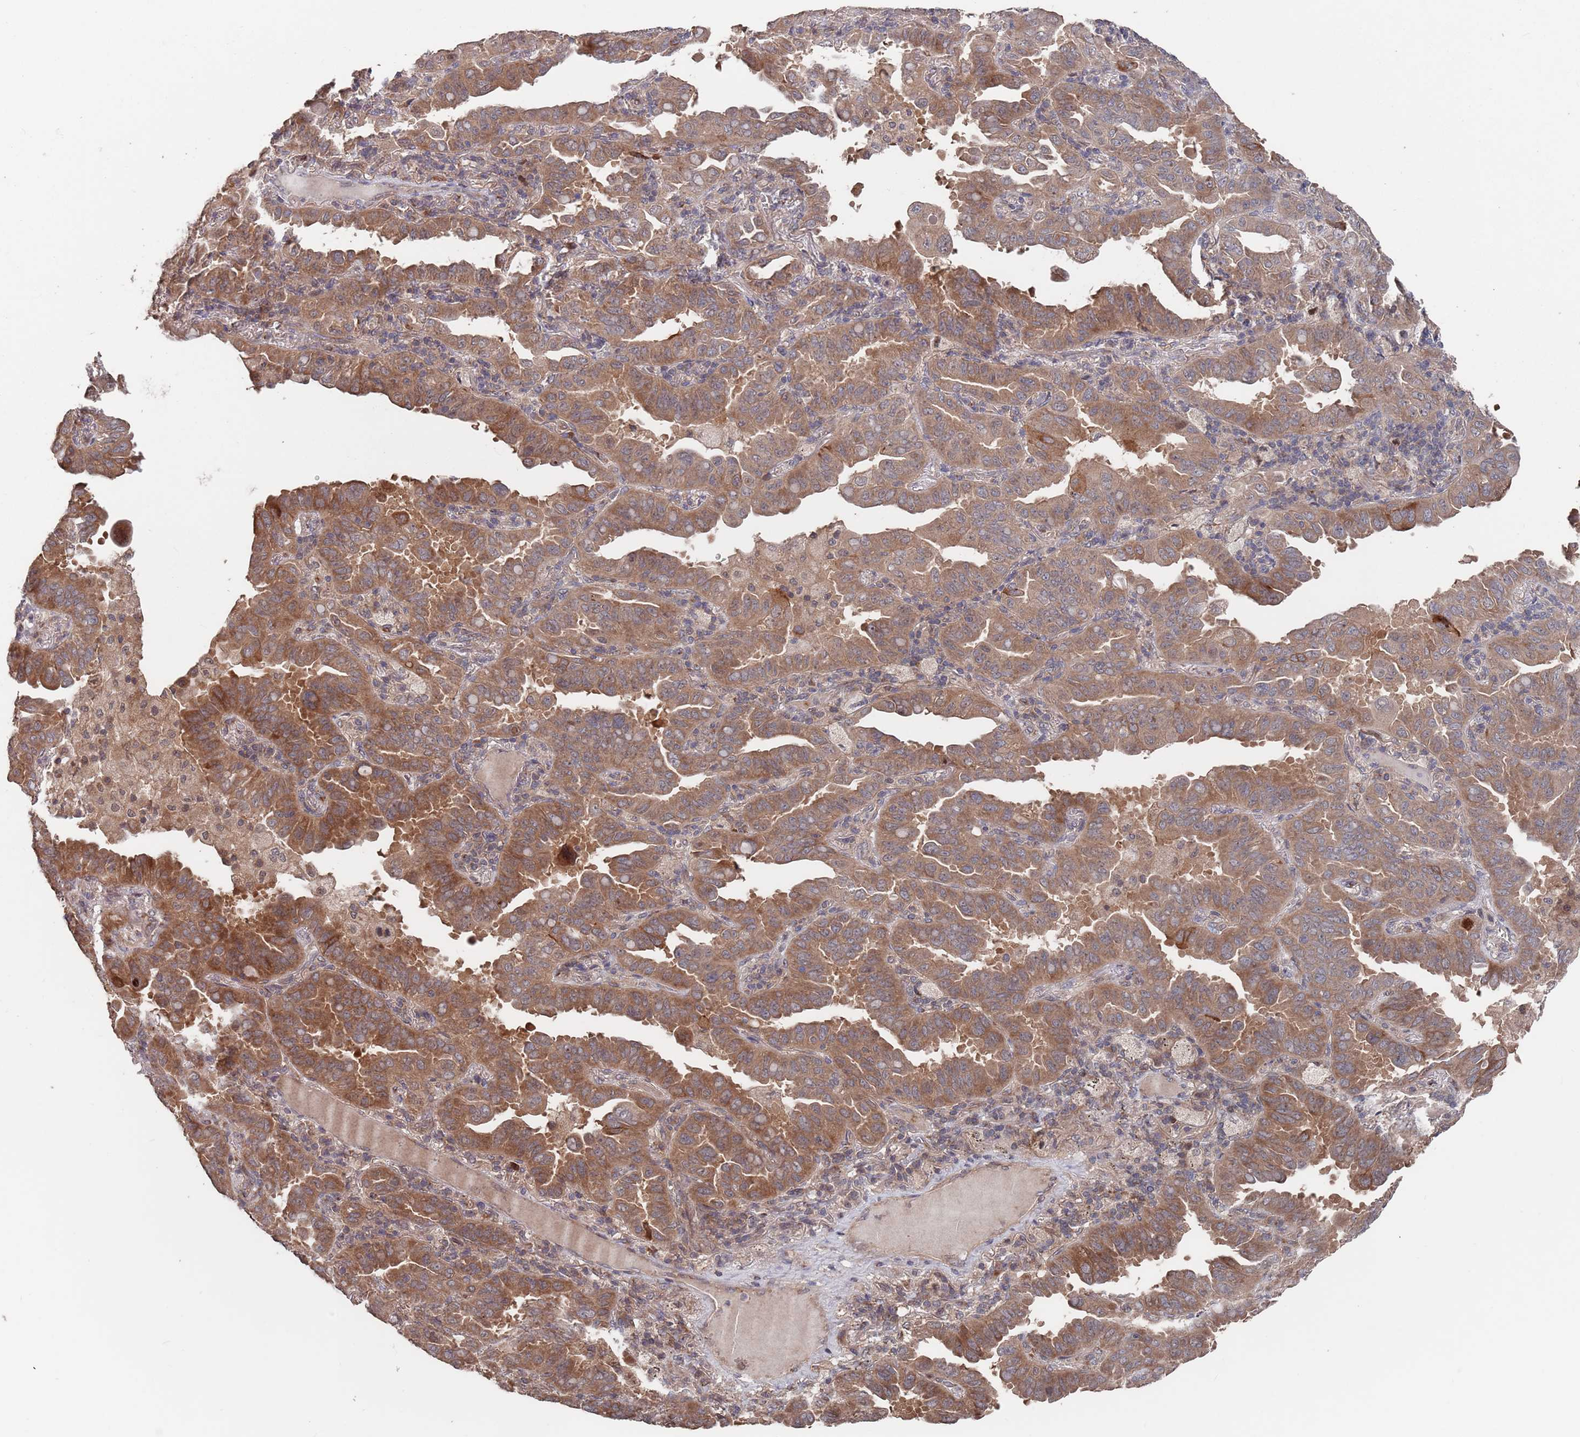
{"staining": {"intensity": "moderate", "quantity": ">75%", "location": "cytoplasmic/membranous"}, "tissue": "lung cancer", "cell_type": "Tumor cells", "image_type": "cancer", "snomed": [{"axis": "morphology", "description": "Adenocarcinoma, NOS"}, {"axis": "topography", "description": "Lung"}], "caption": "A medium amount of moderate cytoplasmic/membranous staining is identified in approximately >75% of tumor cells in lung cancer tissue.", "gene": "UNC45A", "patient": {"sex": "male", "age": 64}}